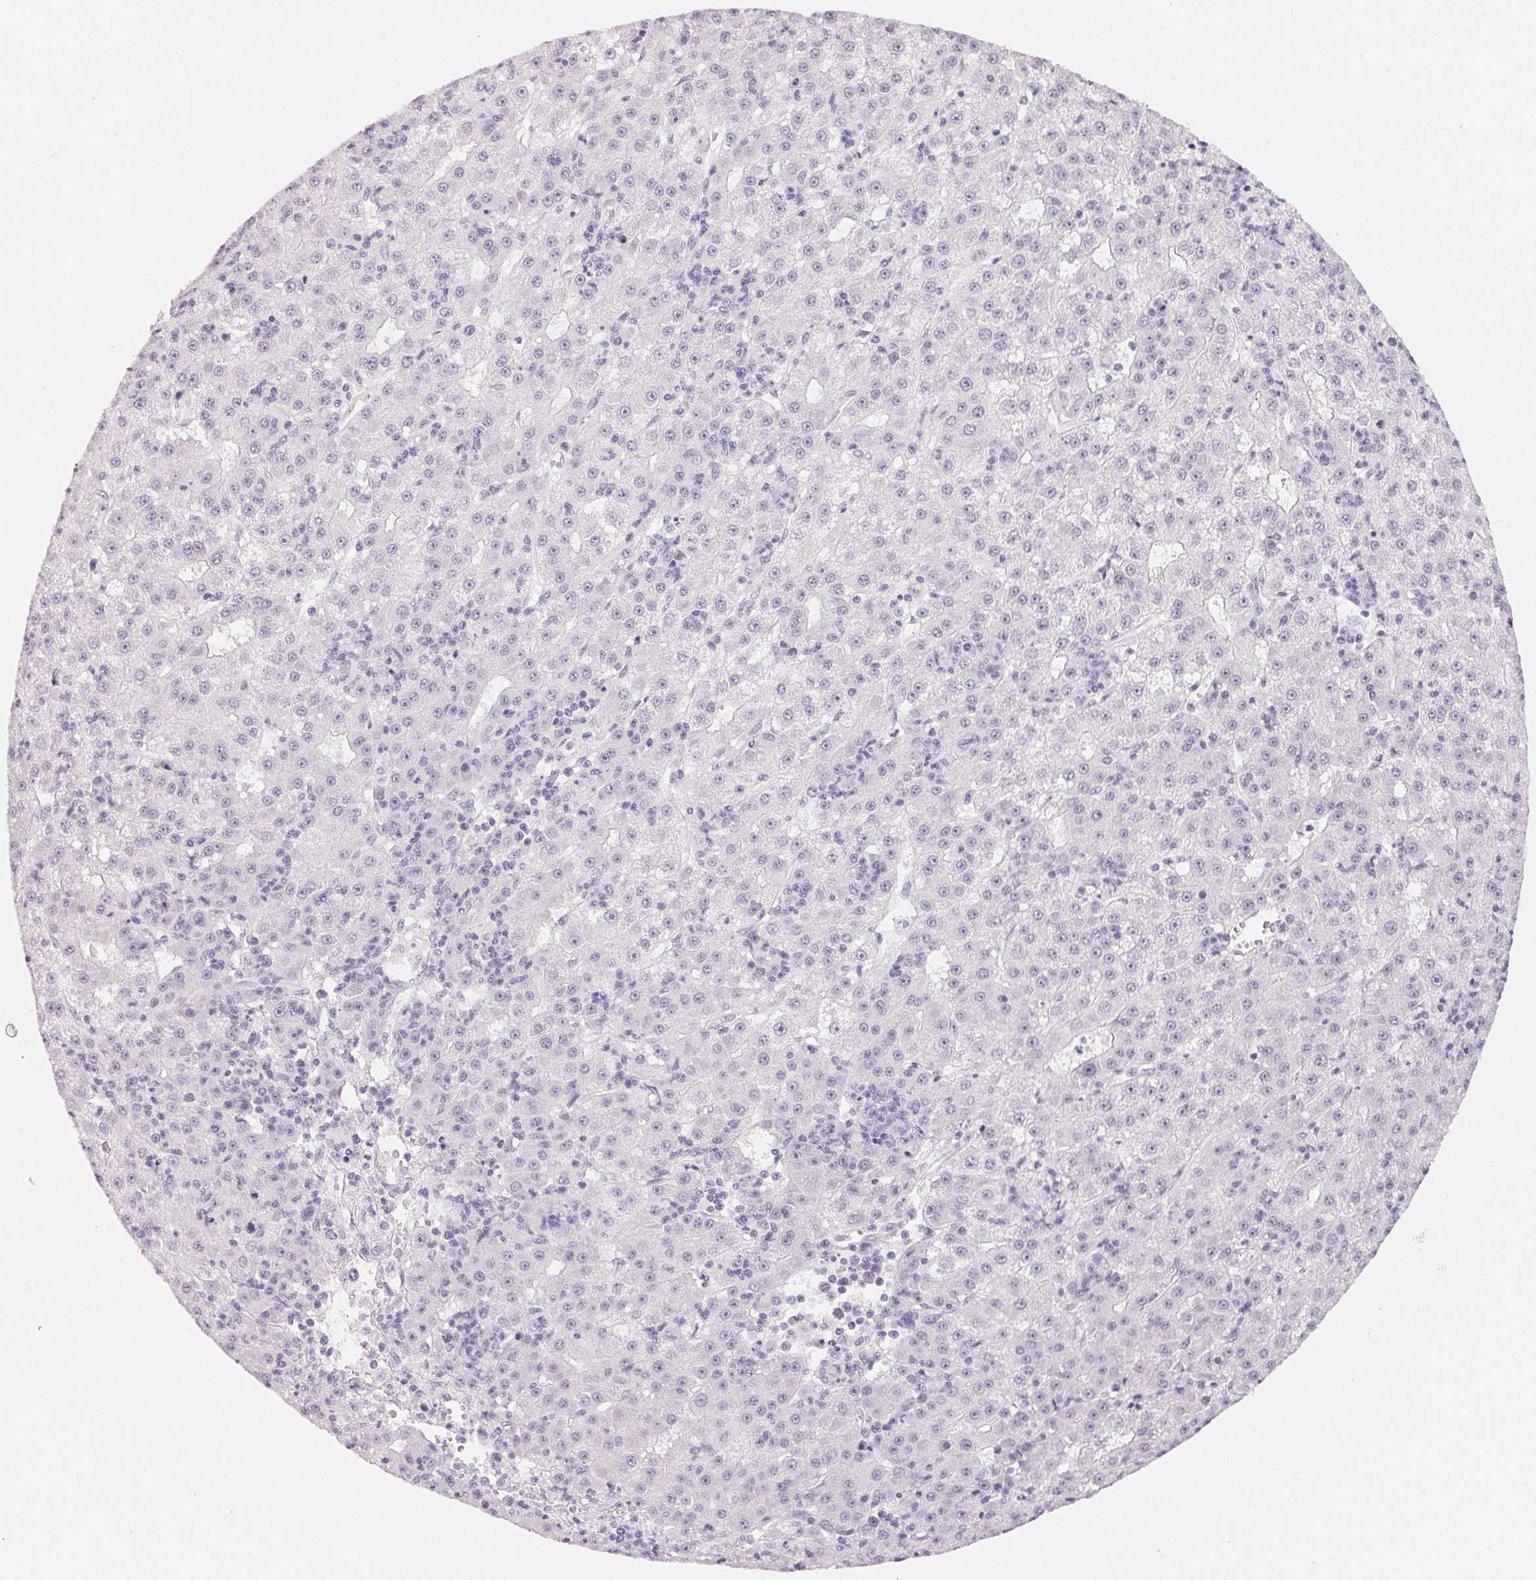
{"staining": {"intensity": "negative", "quantity": "none", "location": "none"}, "tissue": "liver cancer", "cell_type": "Tumor cells", "image_type": "cancer", "snomed": [{"axis": "morphology", "description": "Carcinoma, Hepatocellular, NOS"}, {"axis": "topography", "description": "Liver"}], "caption": "Protein analysis of liver hepatocellular carcinoma demonstrates no significant expression in tumor cells.", "gene": "MIOX", "patient": {"sex": "male", "age": 76}}